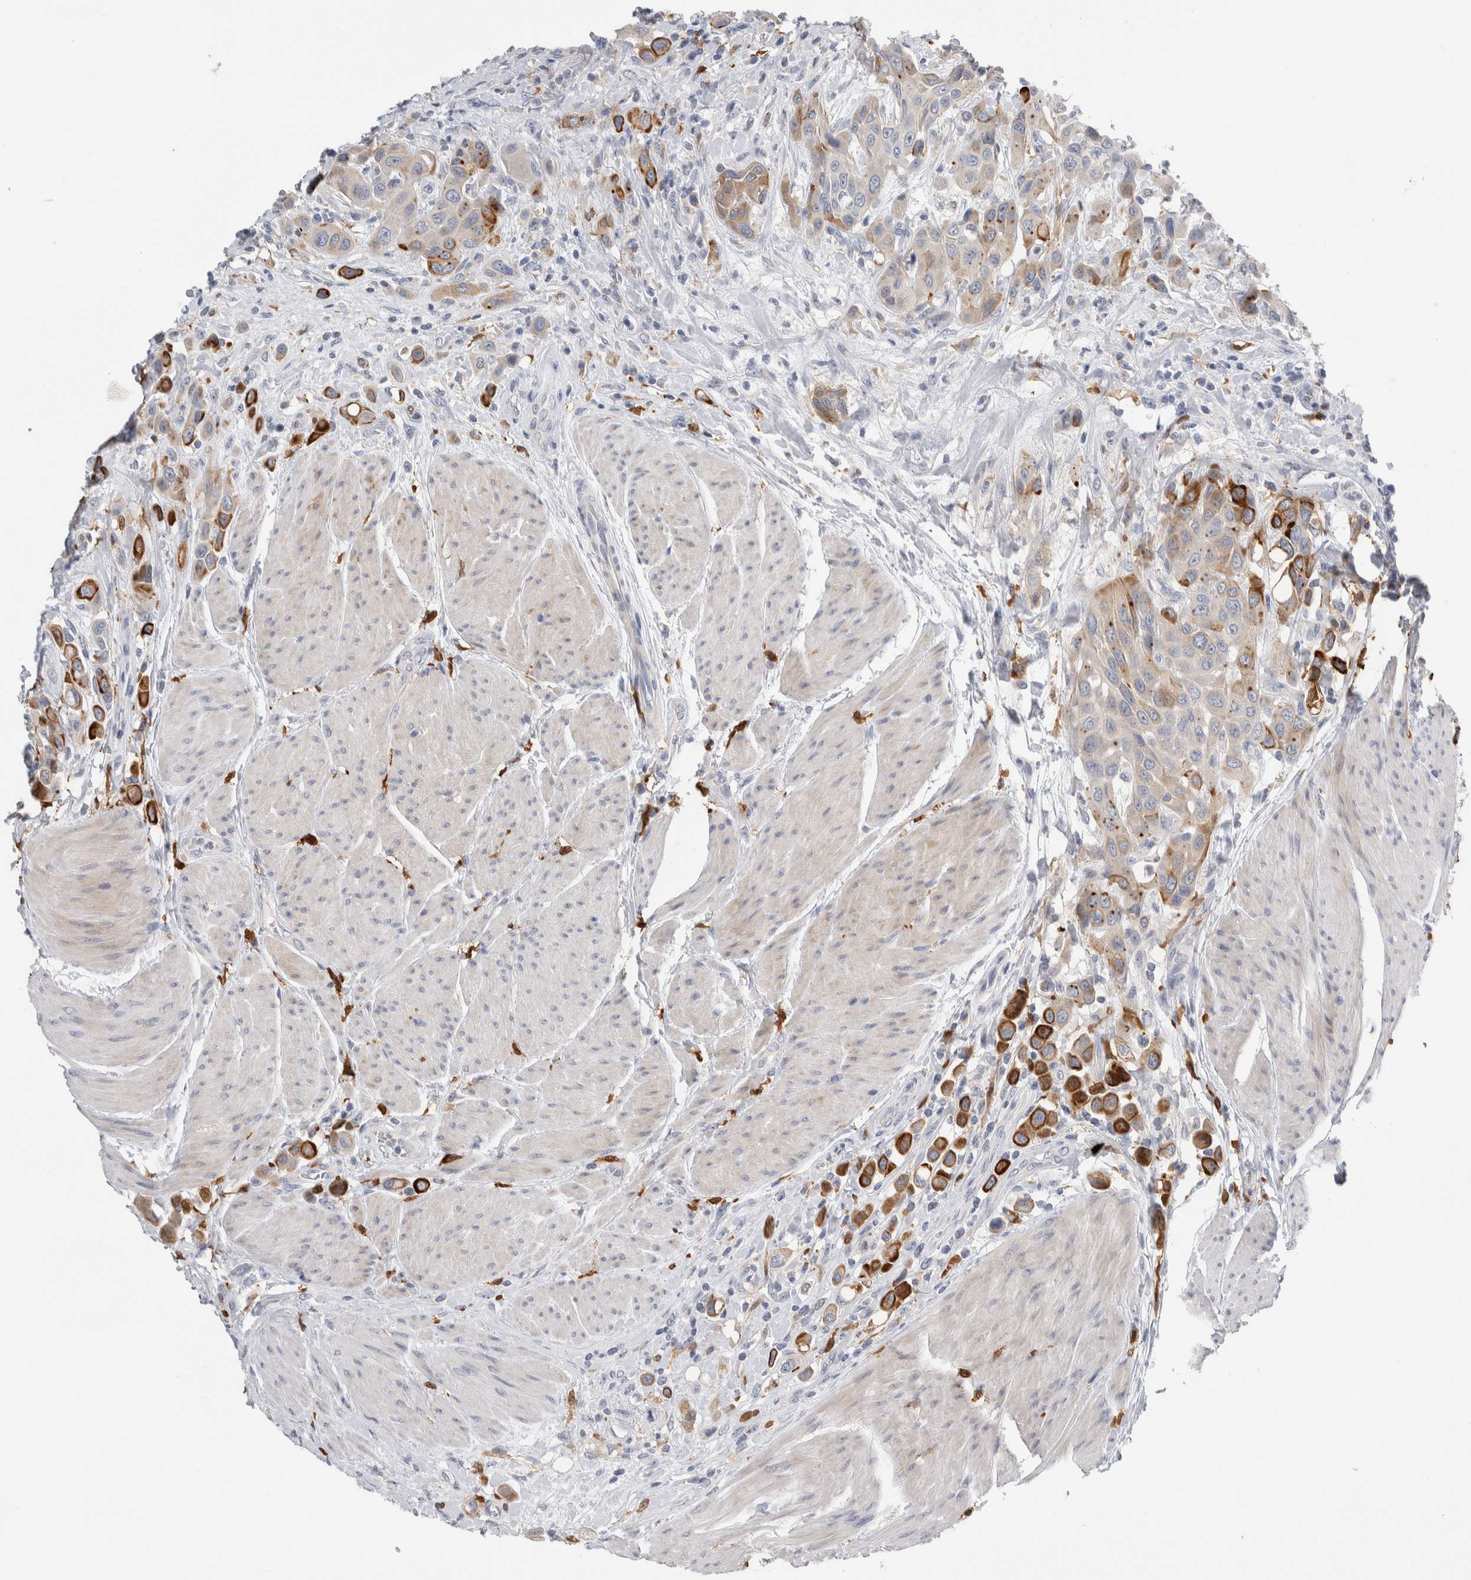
{"staining": {"intensity": "strong", "quantity": "25%-75%", "location": "cytoplasmic/membranous"}, "tissue": "urothelial cancer", "cell_type": "Tumor cells", "image_type": "cancer", "snomed": [{"axis": "morphology", "description": "Urothelial carcinoma, High grade"}, {"axis": "topography", "description": "Urinary bladder"}], "caption": "A high-resolution histopathology image shows immunohistochemistry (IHC) staining of urothelial carcinoma (high-grade), which shows strong cytoplasmic/membranous expression in about 25%-75% of tumor cells.", "gene": "SLC20A2", "patient": {"sex": "male", "age": 50}}